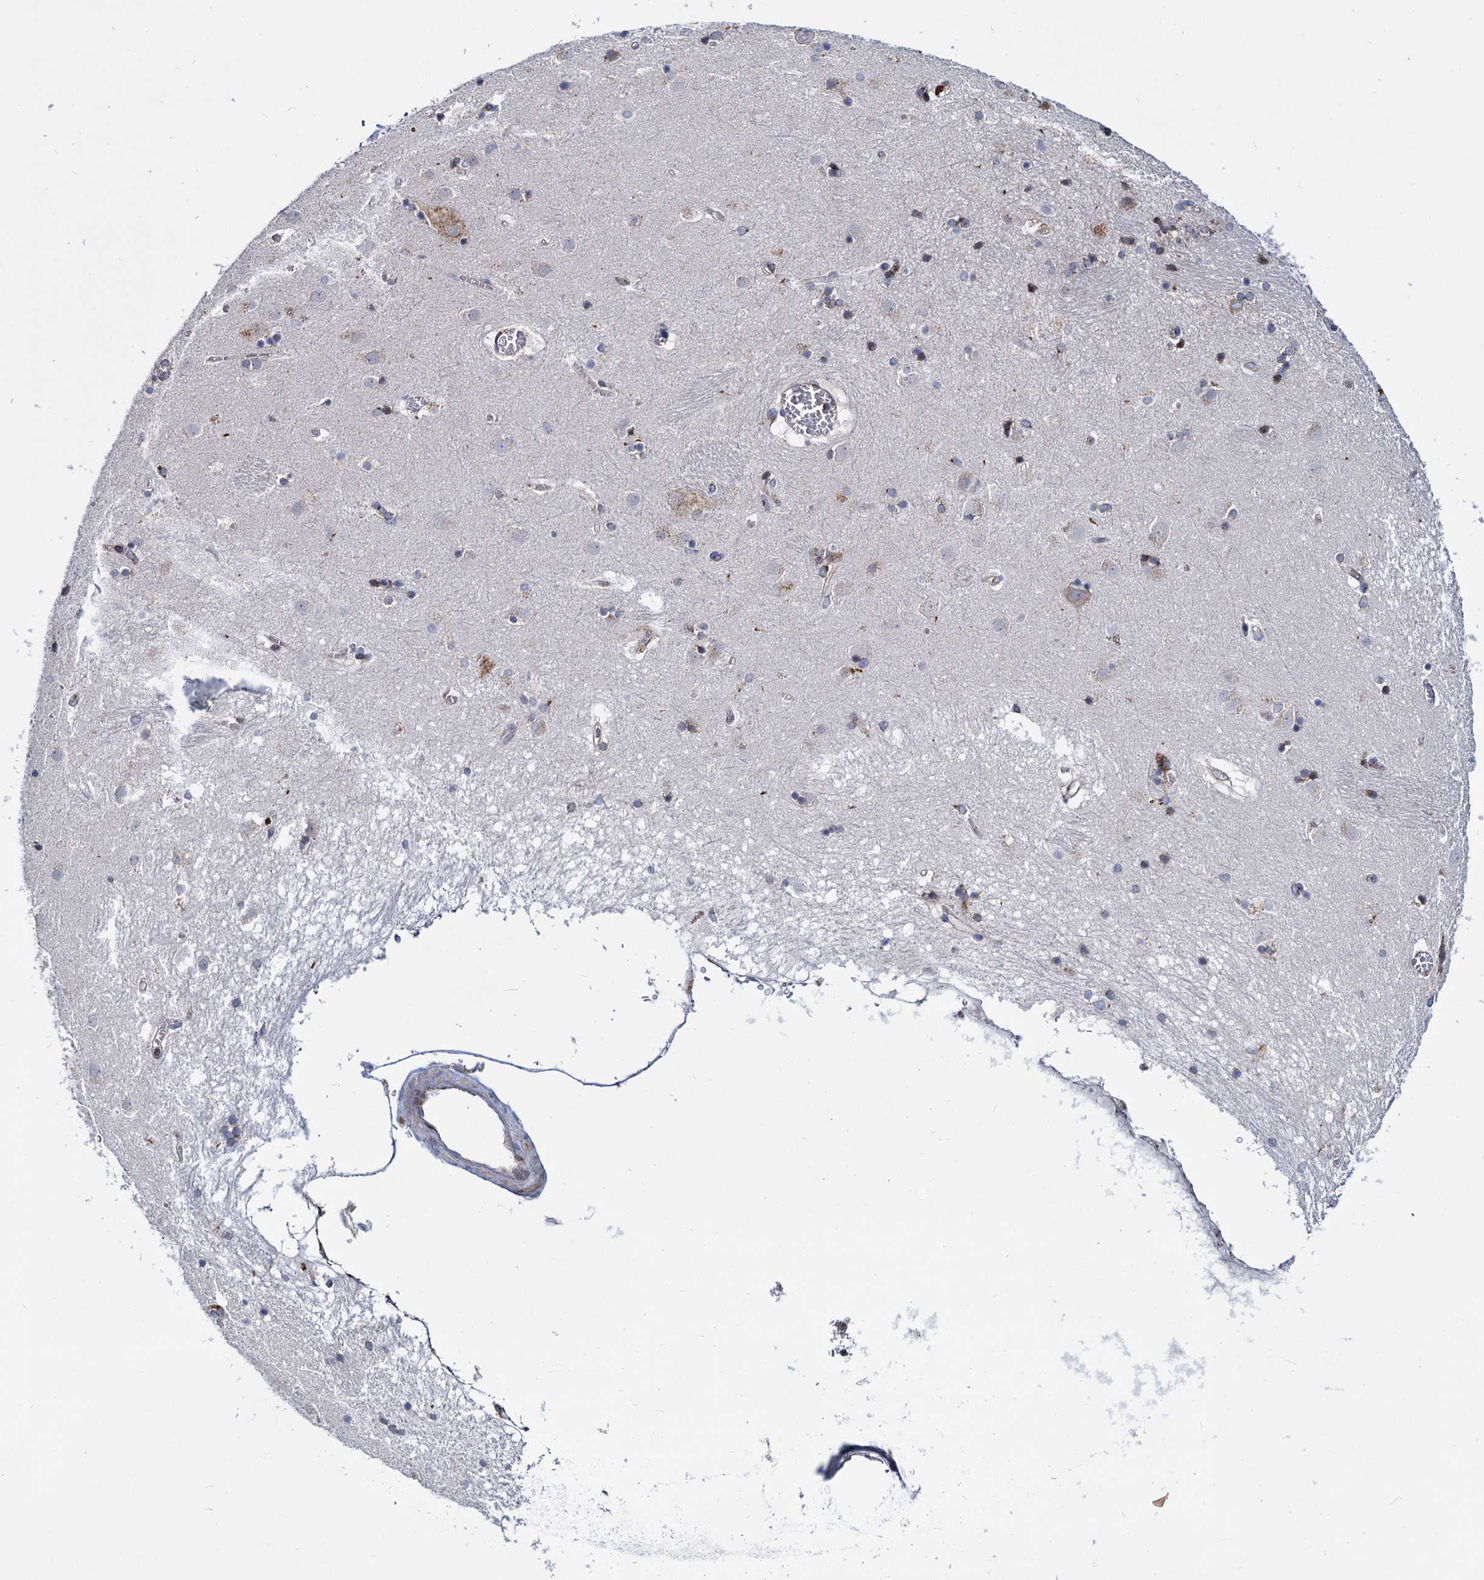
{"staining": {"intensity": "weak", "quantity": "25%-75%", "location": "cytoplasmic/membranous"}, "tissue": "caudate", "cell_type": "Glial cells", "image_type": "normal", "snomed": [{"axis": "morphology", "description": "Normal tissue, NOS"}, {"axis": "topography", "description": "Lateral ventricle wall"}], "caption": "Glial cells exhibit low levels of weak cytoplasmic/membranous staining in approximately 25%-75% of cells in normal human caudate. Using DAB (brown) and hematoxylin (blue) stains, captured at high magnification using brightfield microscopy.", "gene": "SUPT20H", "patient": {"sex": "male", "age": 70}}